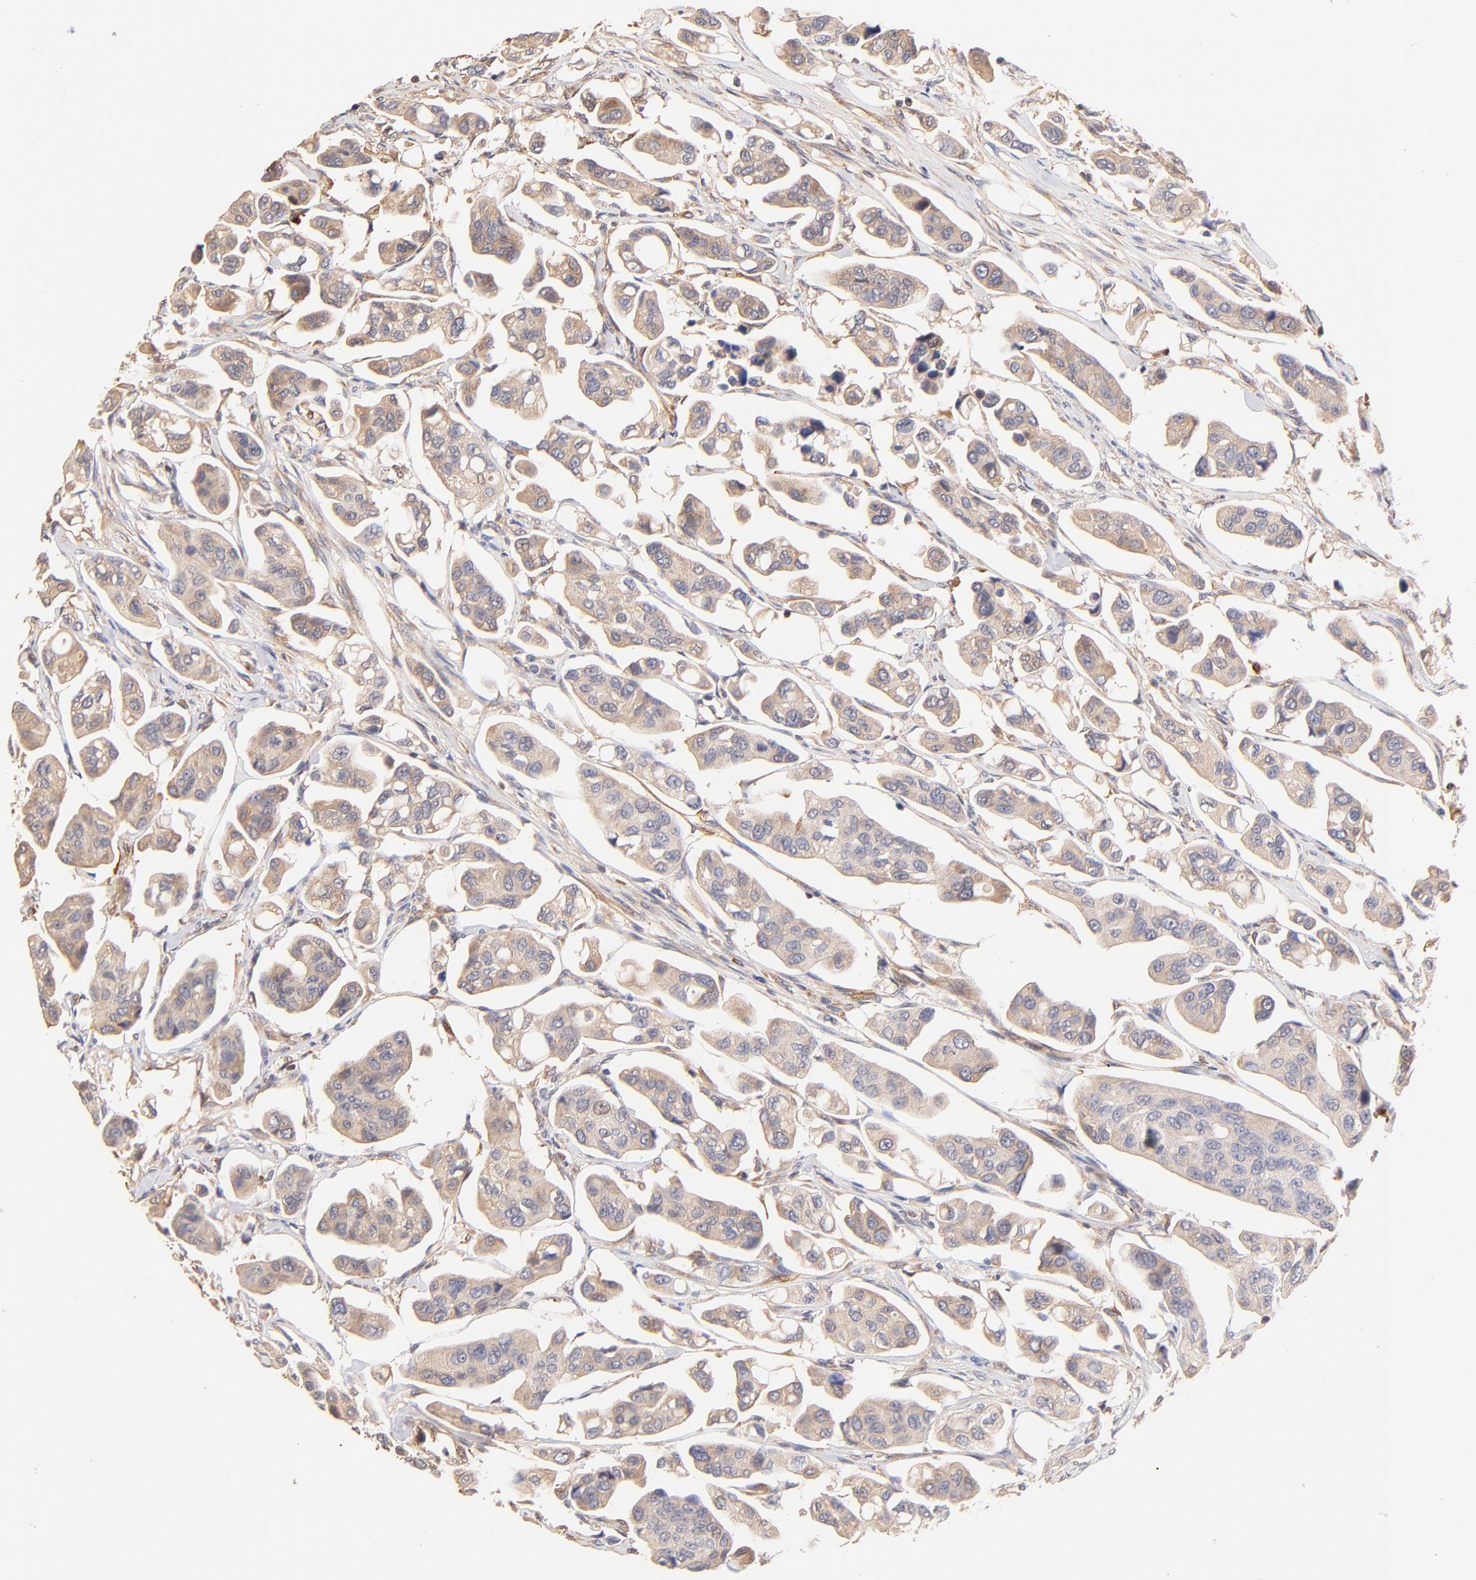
{"staining": {"intensity": "weak", "quantity": ">75%", "location": "cytoplasmic/membranous"}, "tissue": "urothelial cancer", "cell_type": "Tumor cells", "image_type": "cancer", "snomed": [{"axis": "morphology", "description": "Adenocarcinoma, NOS"}, {"axis": "topography", "description": "Urinary bladder"}], "caption": "About >75% of tumor cells in adenocarcinoma exhibit weak cytoplasmic/membranous protein positivity as visualized by brown immunohistochemical staining.", "gene": "TNFAIP3", "patient": {"sex": "male", "age": 61}}